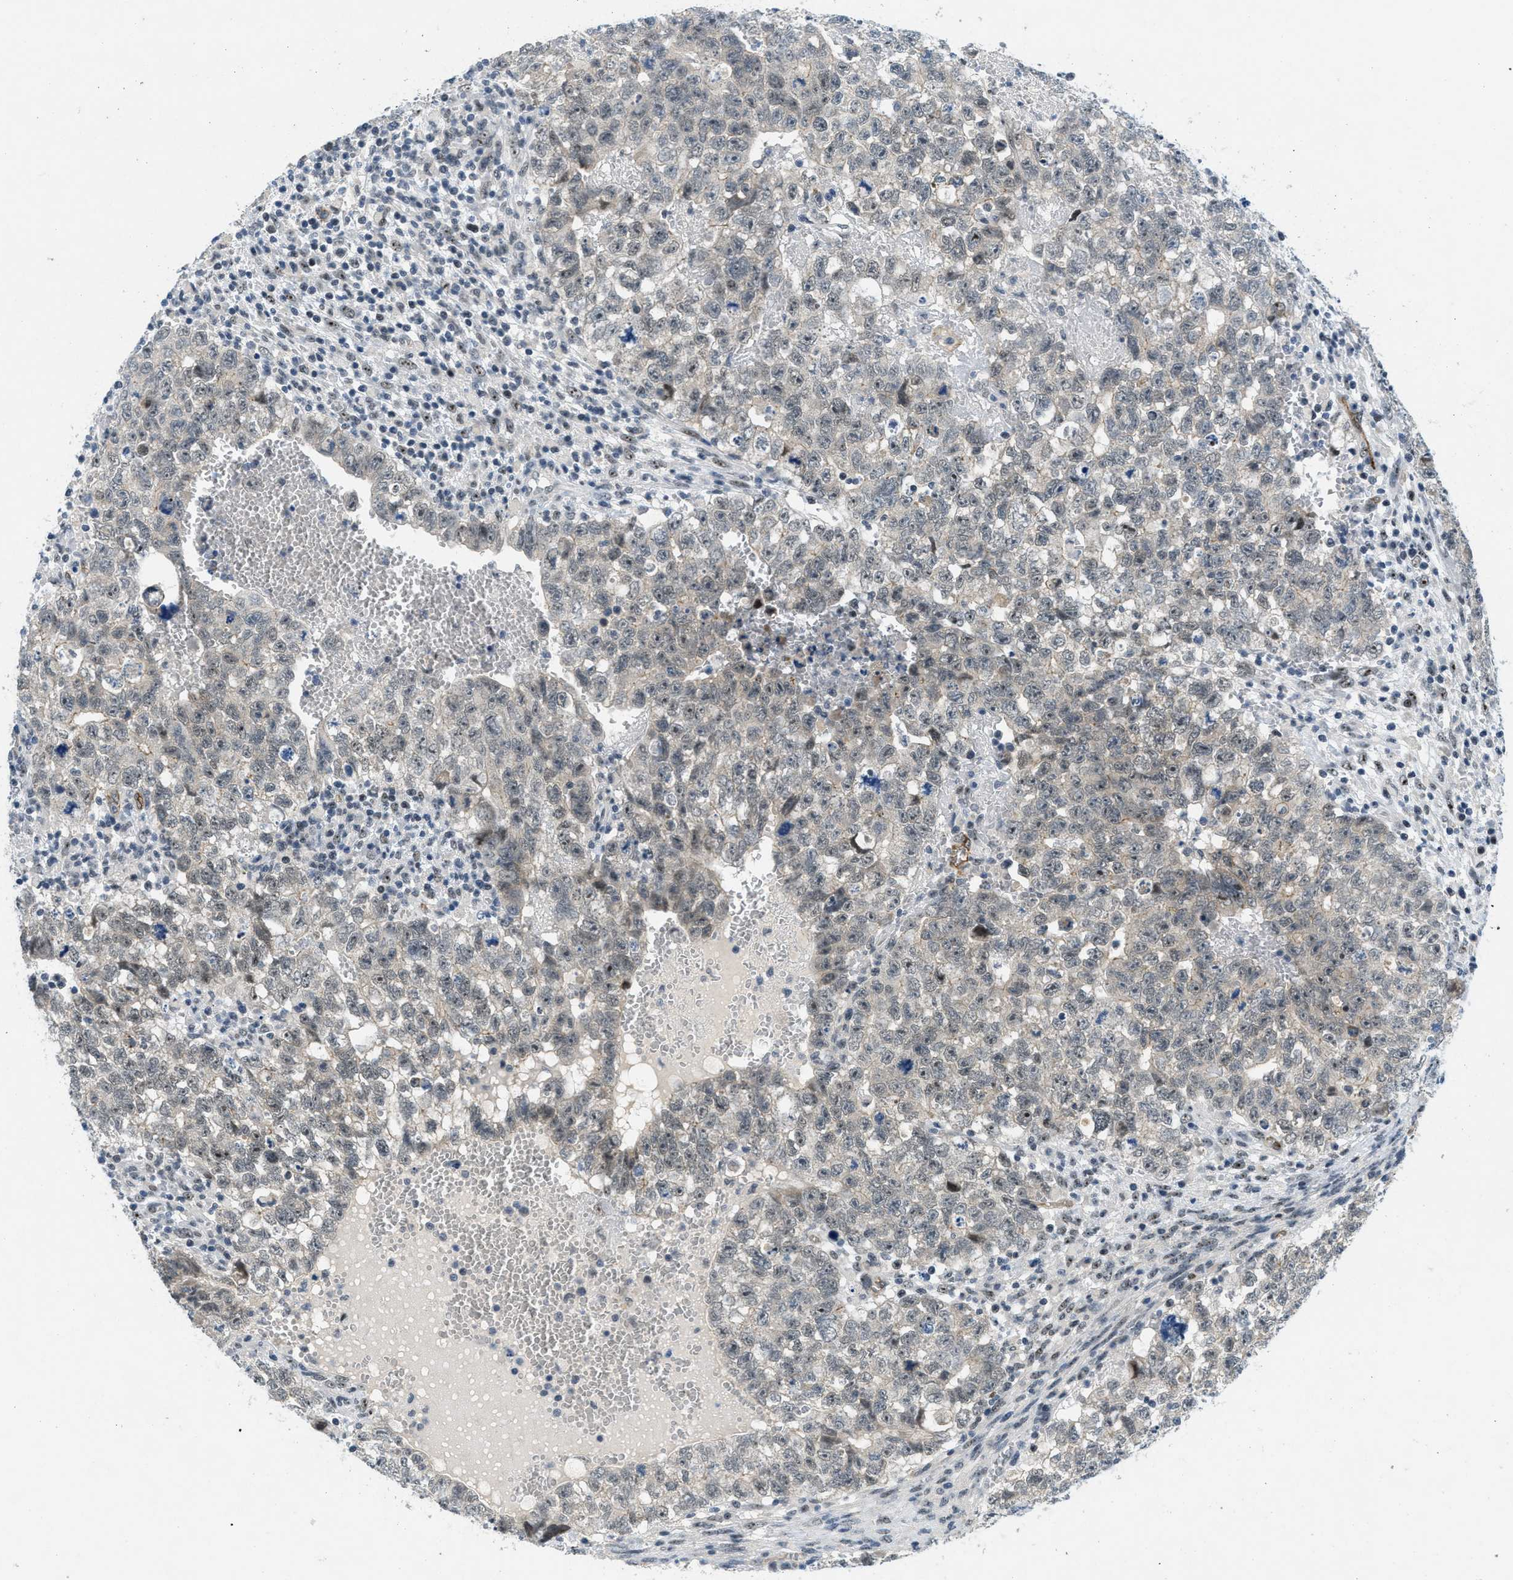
{"staining": {"intensity": "negative", "quantity": "none", "location": "none"}, "tissue": "testis cancer", "cell_type": "Tumor cells", "image_type": "cancer", "snomed": [{"axis": "morphology", "description": "Seminoma, NOS"}, {"axis": "morphology", "description": "Carcinoma, Embryonal, NOS"}, {"axis": "topography", "description": "Testis"}], "caption": "Testis embryonal carcinoma was stained to show a protein in brown. There is no significant positivity in tumor cells.", "gene": "SLCO2A1", "patient": {"sex": "male", "age": 38}}